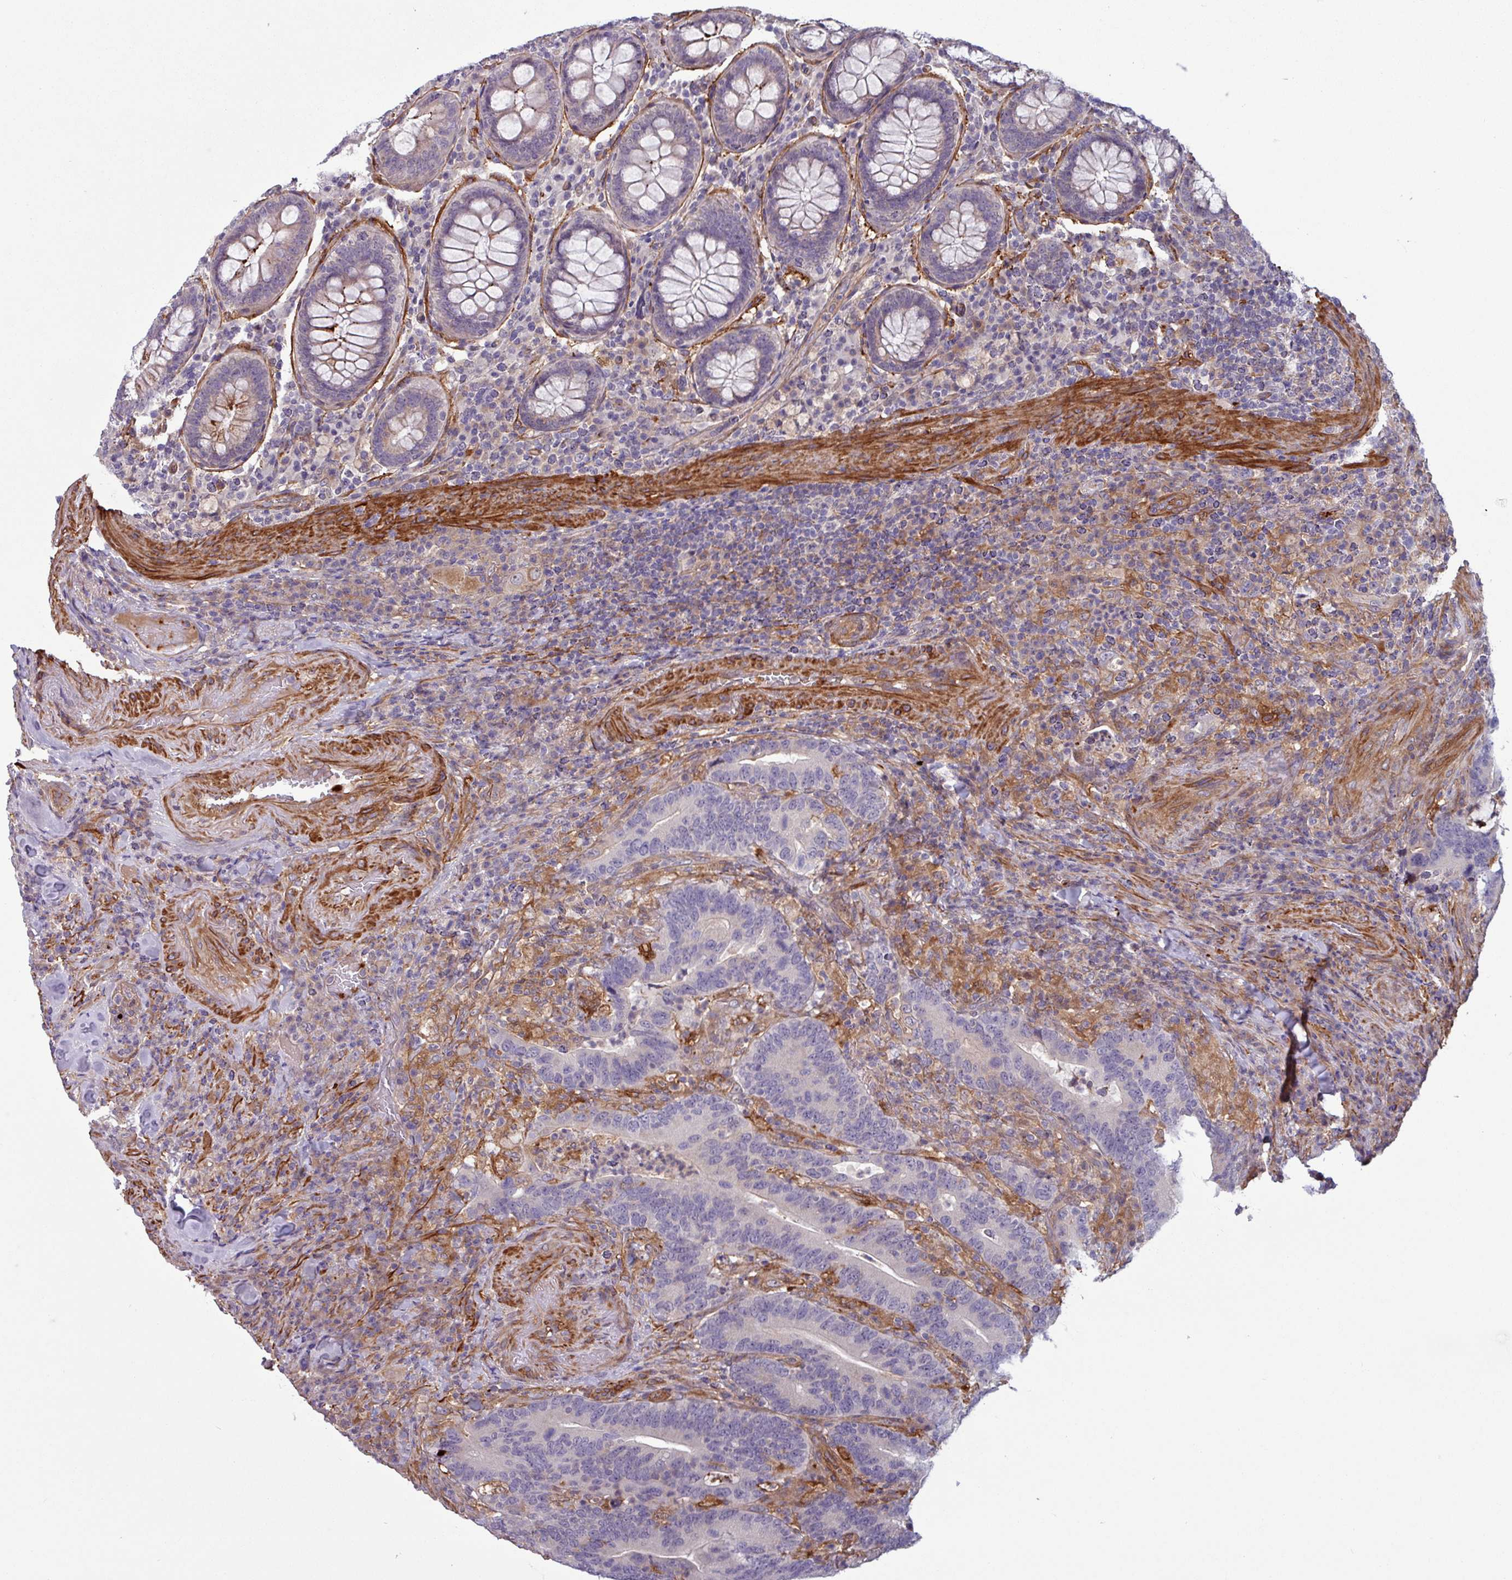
{"staining": {"intensity": "negative", "quantity": "none", "location": "none"}, "tissue": "colorectal cancer", "cell_type": "Tumor cells", "image_type": "cancer", "snomed": [{"axis": "morphology", "description": "Adenocarcinoma, NOS"}, {"axis": "topography", "description": "Colon"}], "caption": "Micrograph shows no protein expression in tumor cells of colorectal cancer (adenocarcinoma) tissue.", "gene": "PCED1A", "patient": {"sex": "female", "age": 66}}